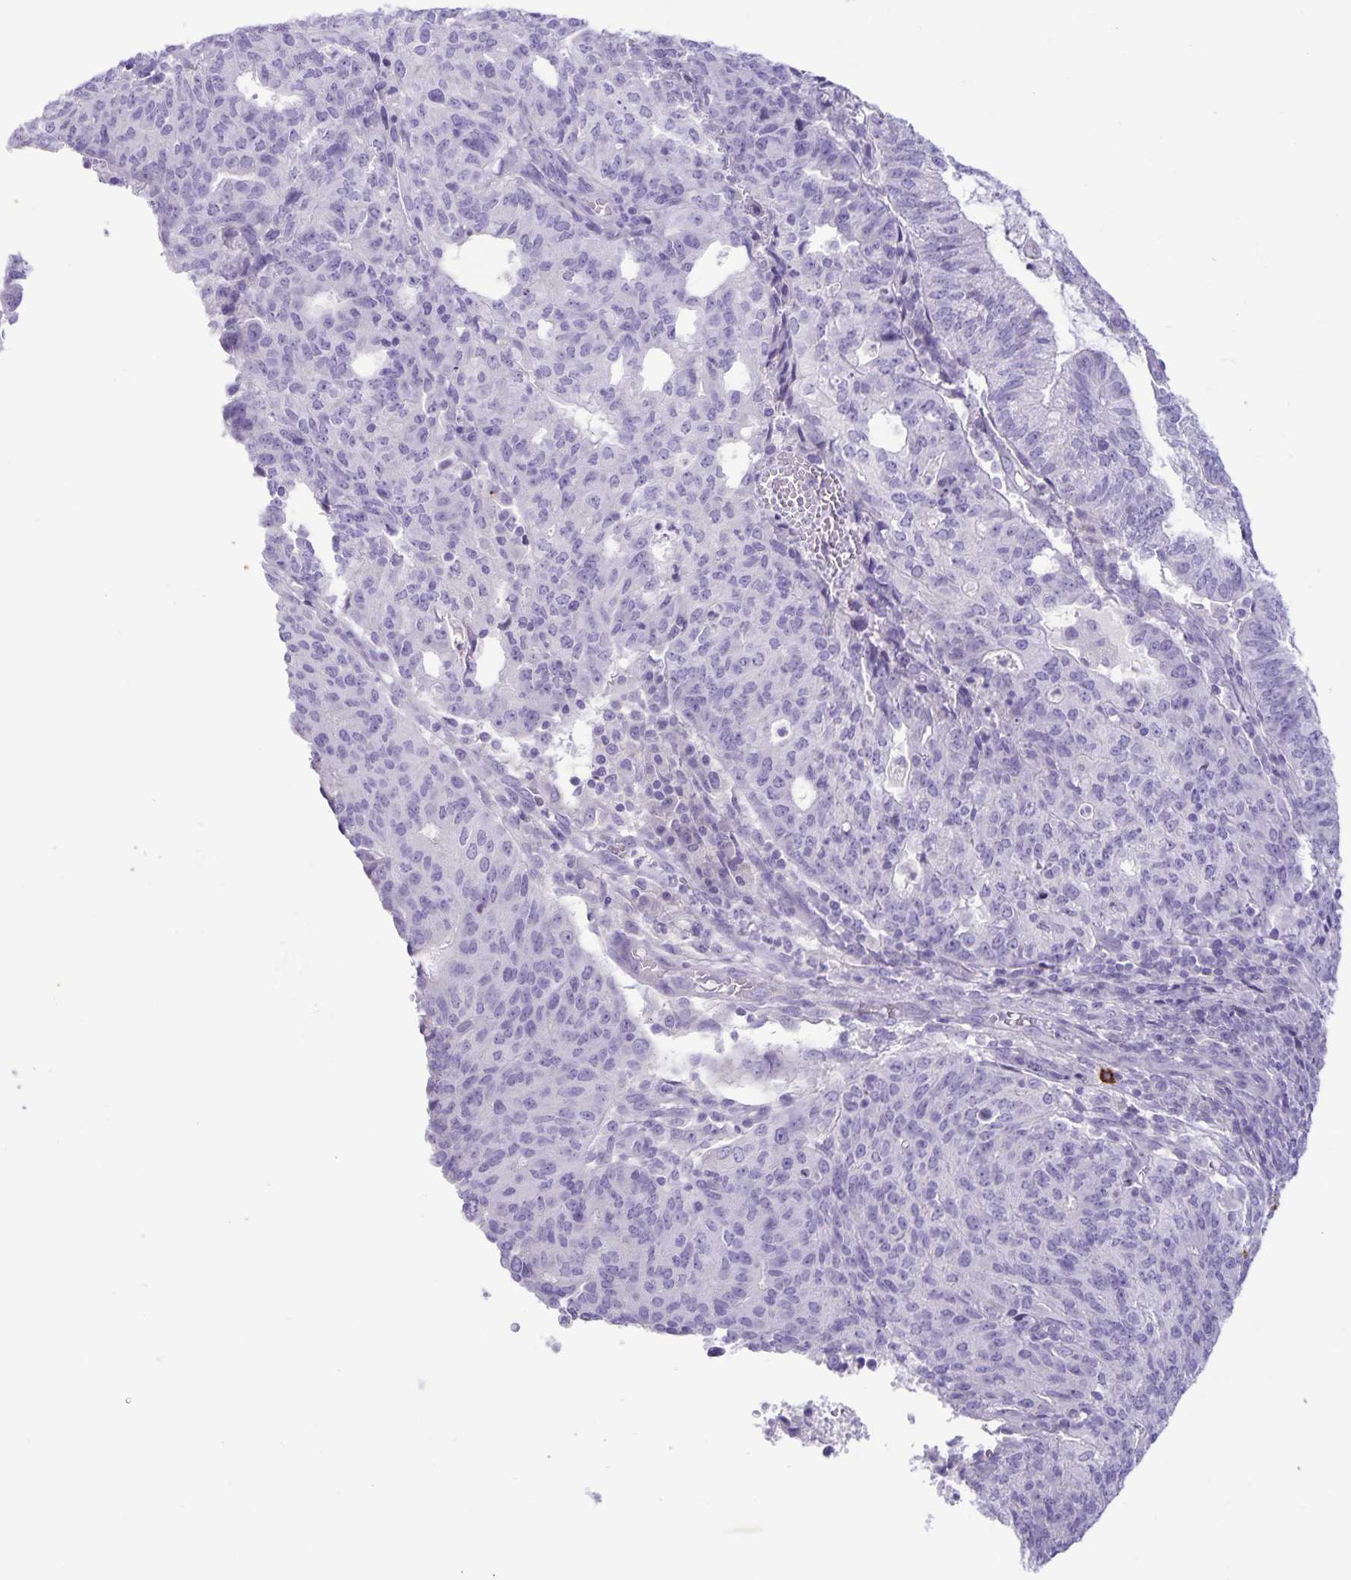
{"staining": {"intensity": "negative", "quantity": "none", "location": "none"}, "tissue": "endometrial cancer", "cell_type": "Tumor cells", "image_type": "cancer", "snomed": [{"axis": "morphology", "description": "Adenocarcinoma, NOS"}, {"axis": "topography", "description": "Endometrium"}], "caption": "Immunohistochemical staining of human endometrial cancer exhibits no significant expression in tumor cells.", "gene": "IBTK", "patient": {"sex": "female", "age": 82}}